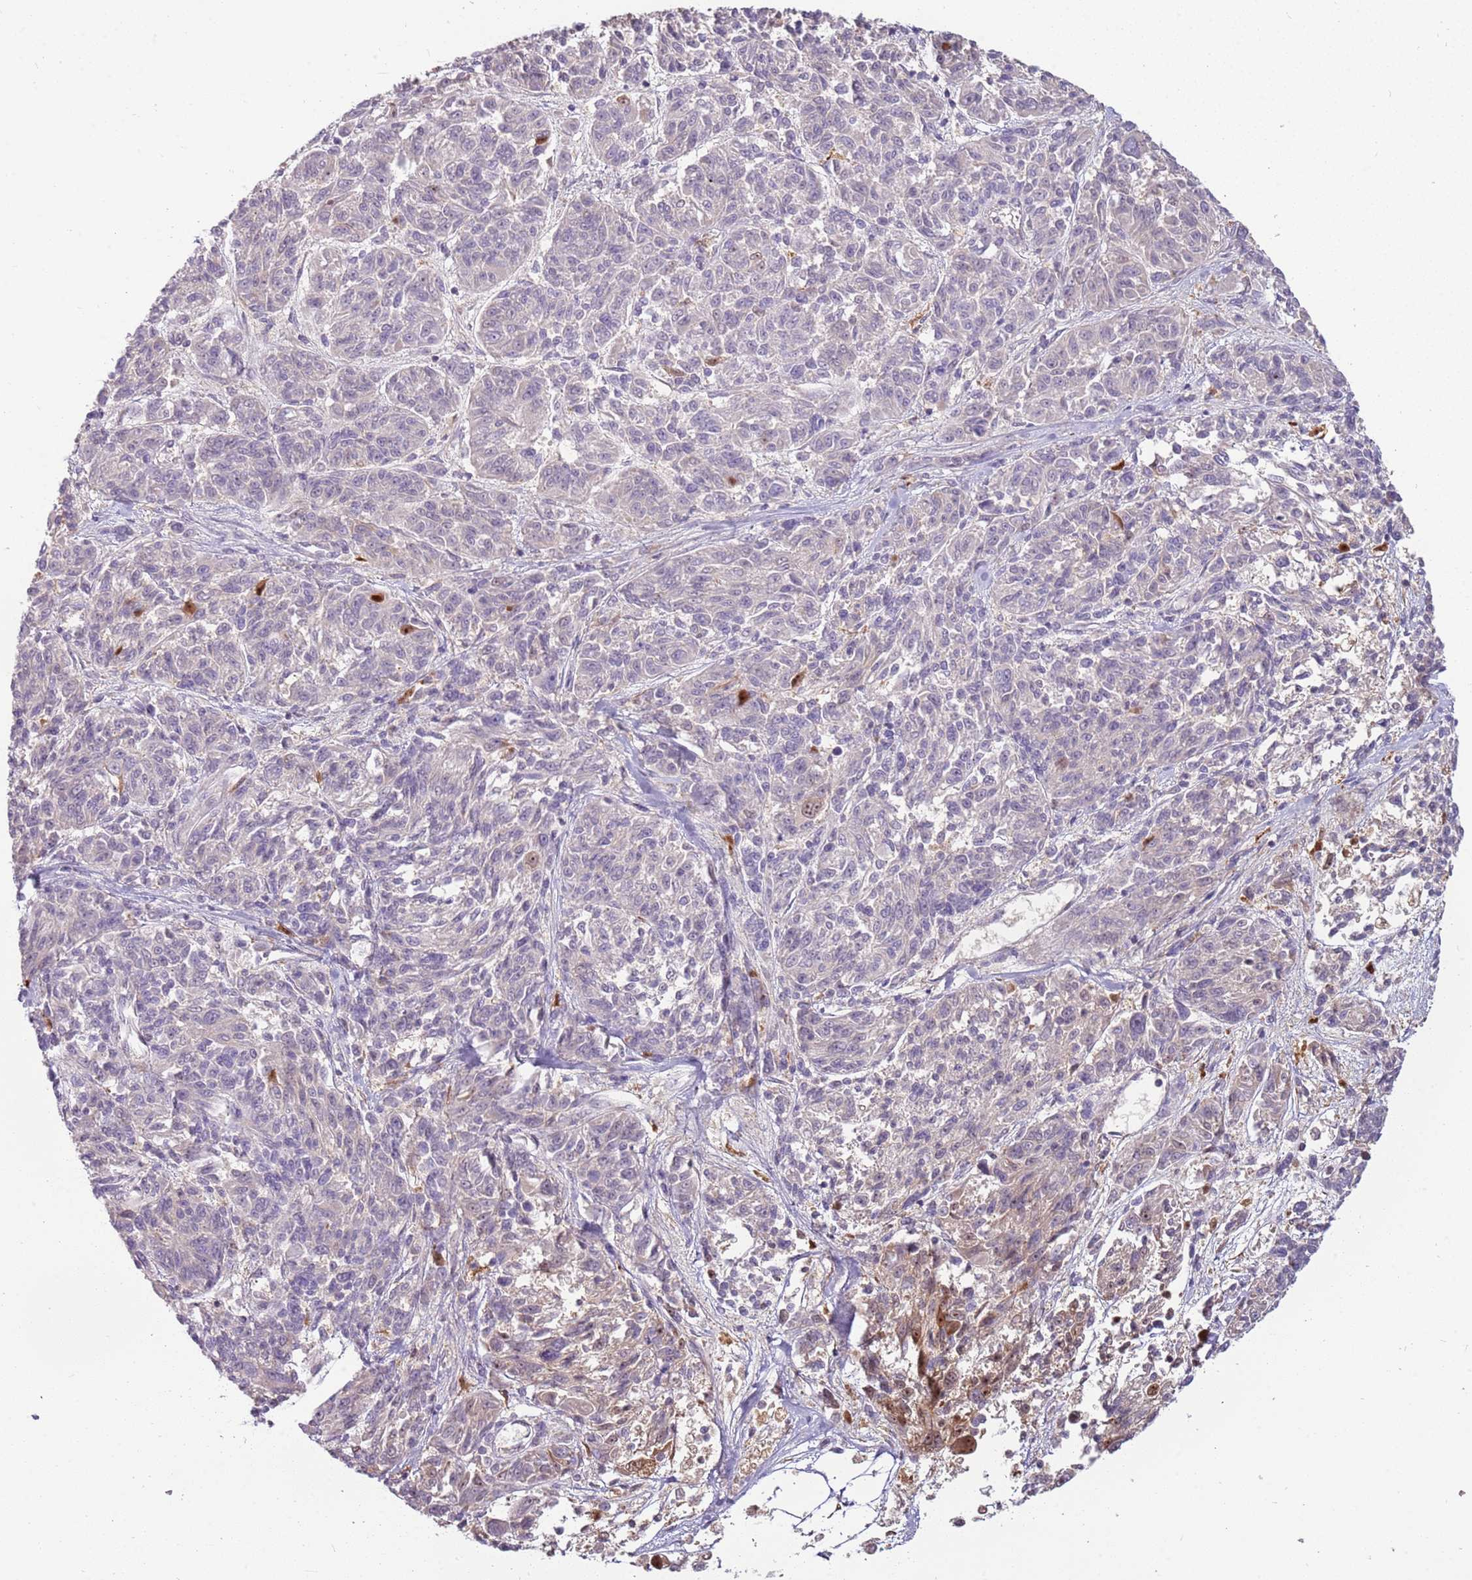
{"staining": {"intensity": "negative", "quantity": "none", "location": "none"}, "tissue": "melanoma", "cell_type": "Tumor cells", "image_type": "cancer", "snomed": [{"axis": "morphology", "description": "Malignant melanoma, NOS"}, {"axis": "topography", "description": "Skin"}], "caption": "Malignant melanoma was stained to show a protein in brown. There is no significant positivity in tumor cells.", "gene": "ARHGAP5", "patient": {"sex": "male", "age": 53}}